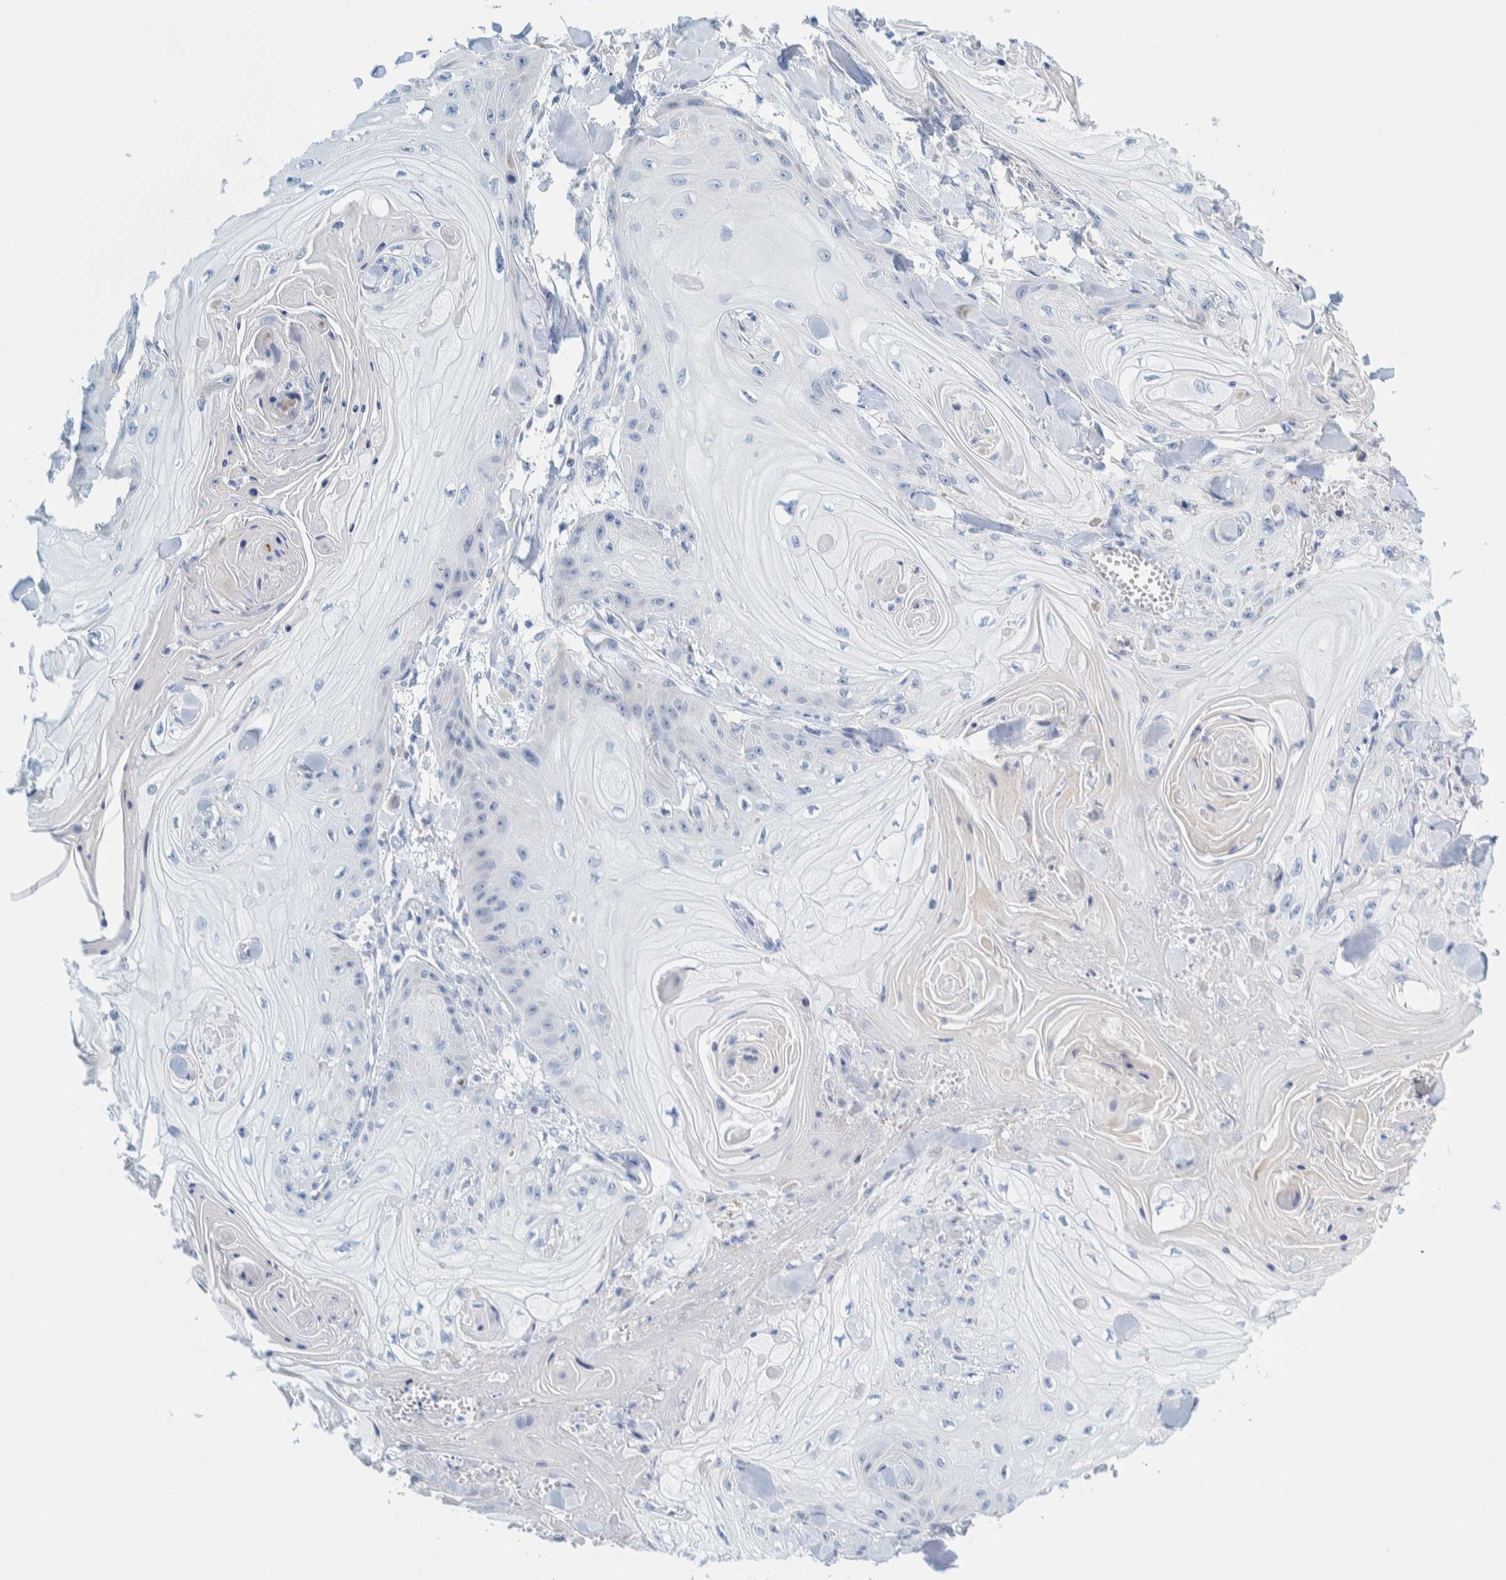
{"staining": {"intensity": "negative", "quantity": "none", "location": "none"}, "tissue": "skin cancer", "cell_type": "Tumor cells", "image_type": "cancer", "snomed": [{"axis": "morphology", "description": "Squamous cell carcinoma, NOS"}, {"axis": "topography", "description": "Skin"}], "caption": "DAB (3,3'-diaminobenzidine) immunohistochemical staining of human skin squamous cell carcinoma exhibits no significant staining in tumor cells.", "gene": "MOG", "patient": {"sex": "male", "age": 74}}